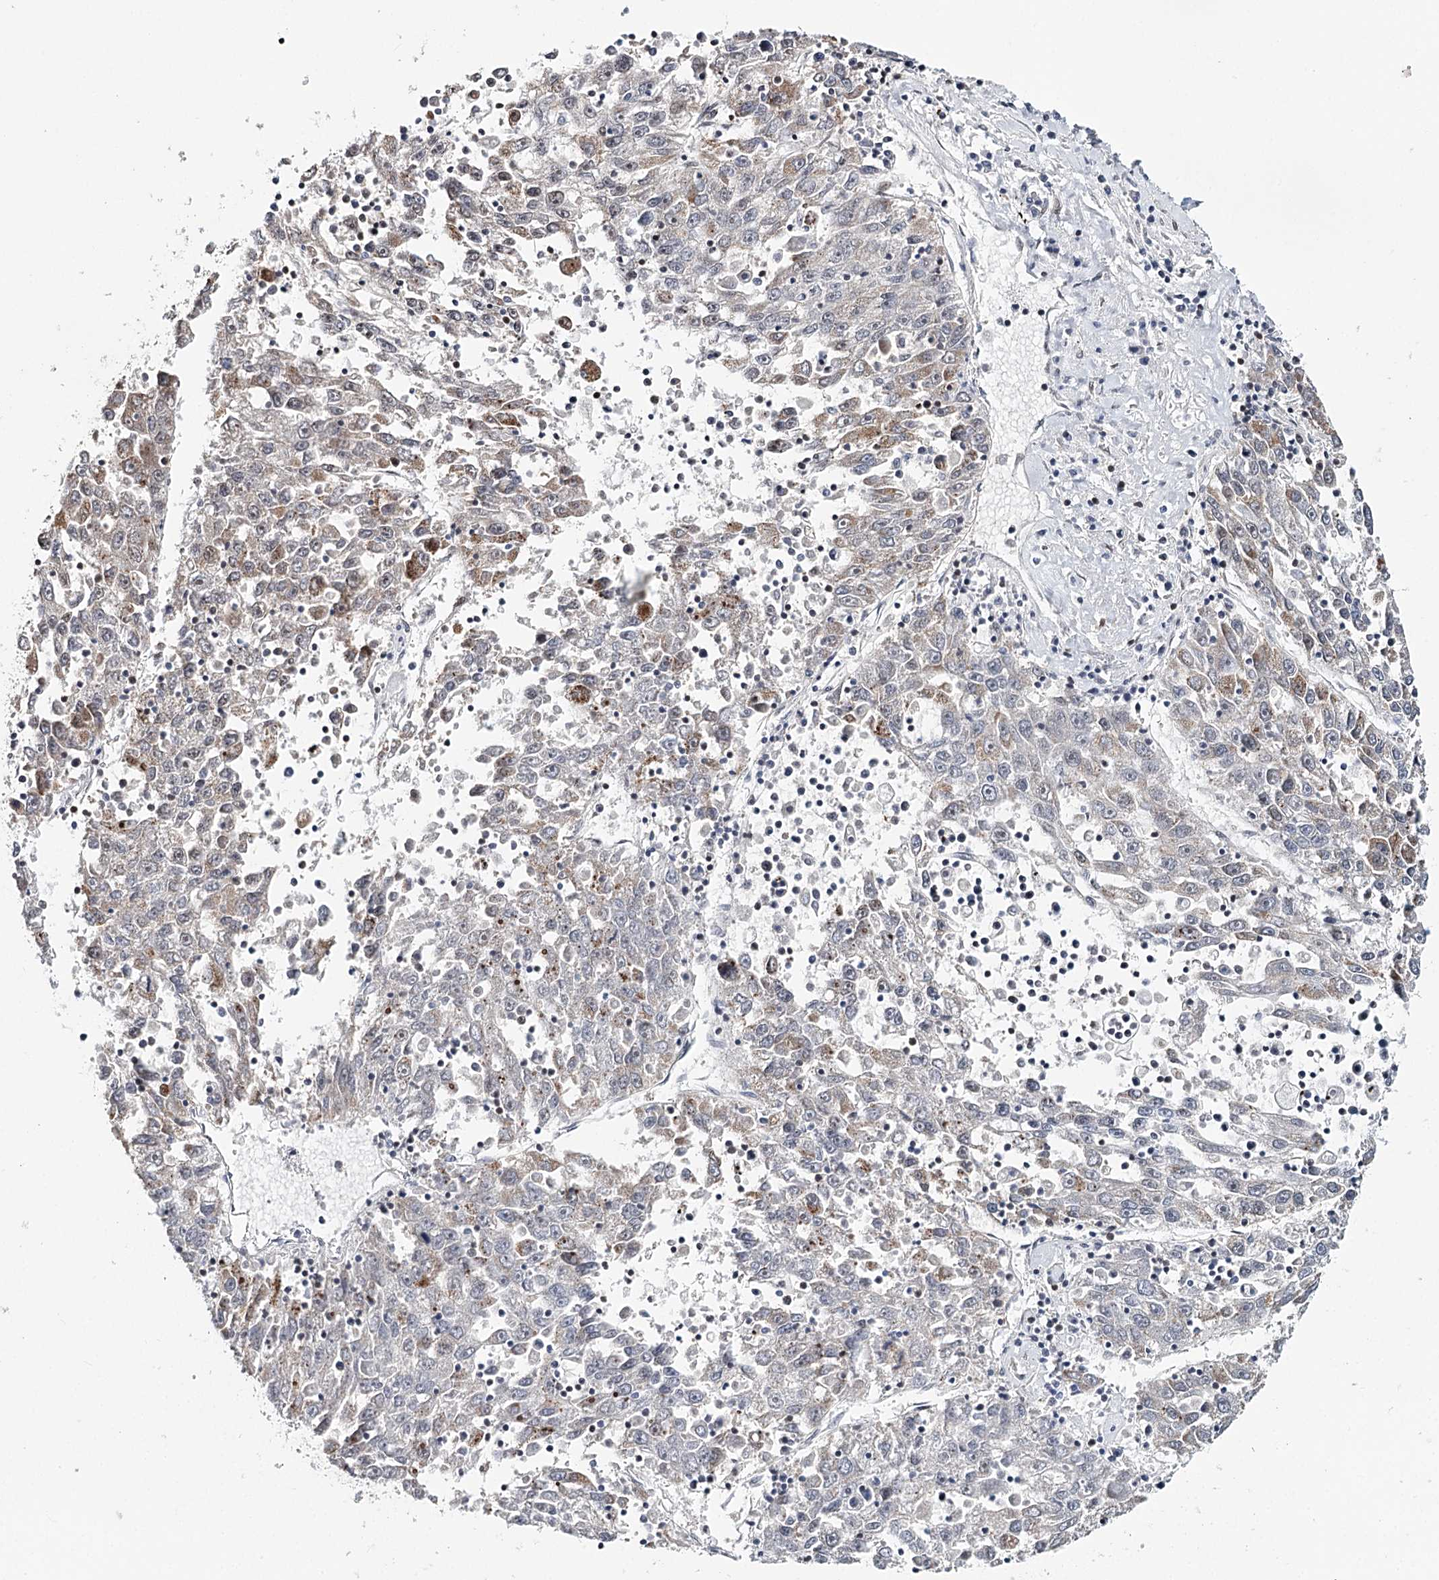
{"staining": {"intensity": "negative", "quantity": "none", "location": "none"}, "tissue": "liver cancer", "cell_type": "Tumor cells", "image_type": "cancer", "snomed": [{"axis": "morphology", "description": "Carcinoma, Hepatocellular, NOS"}, {"axis": "topography", "description": "Liver"}], "caption": "Photomicrograph shows no significant protein expression in tumor cells of liver cancer (hepatocellular carcinoma).", "gene": "RPS27A", "patient": {"sex": "male", "age": 49}}